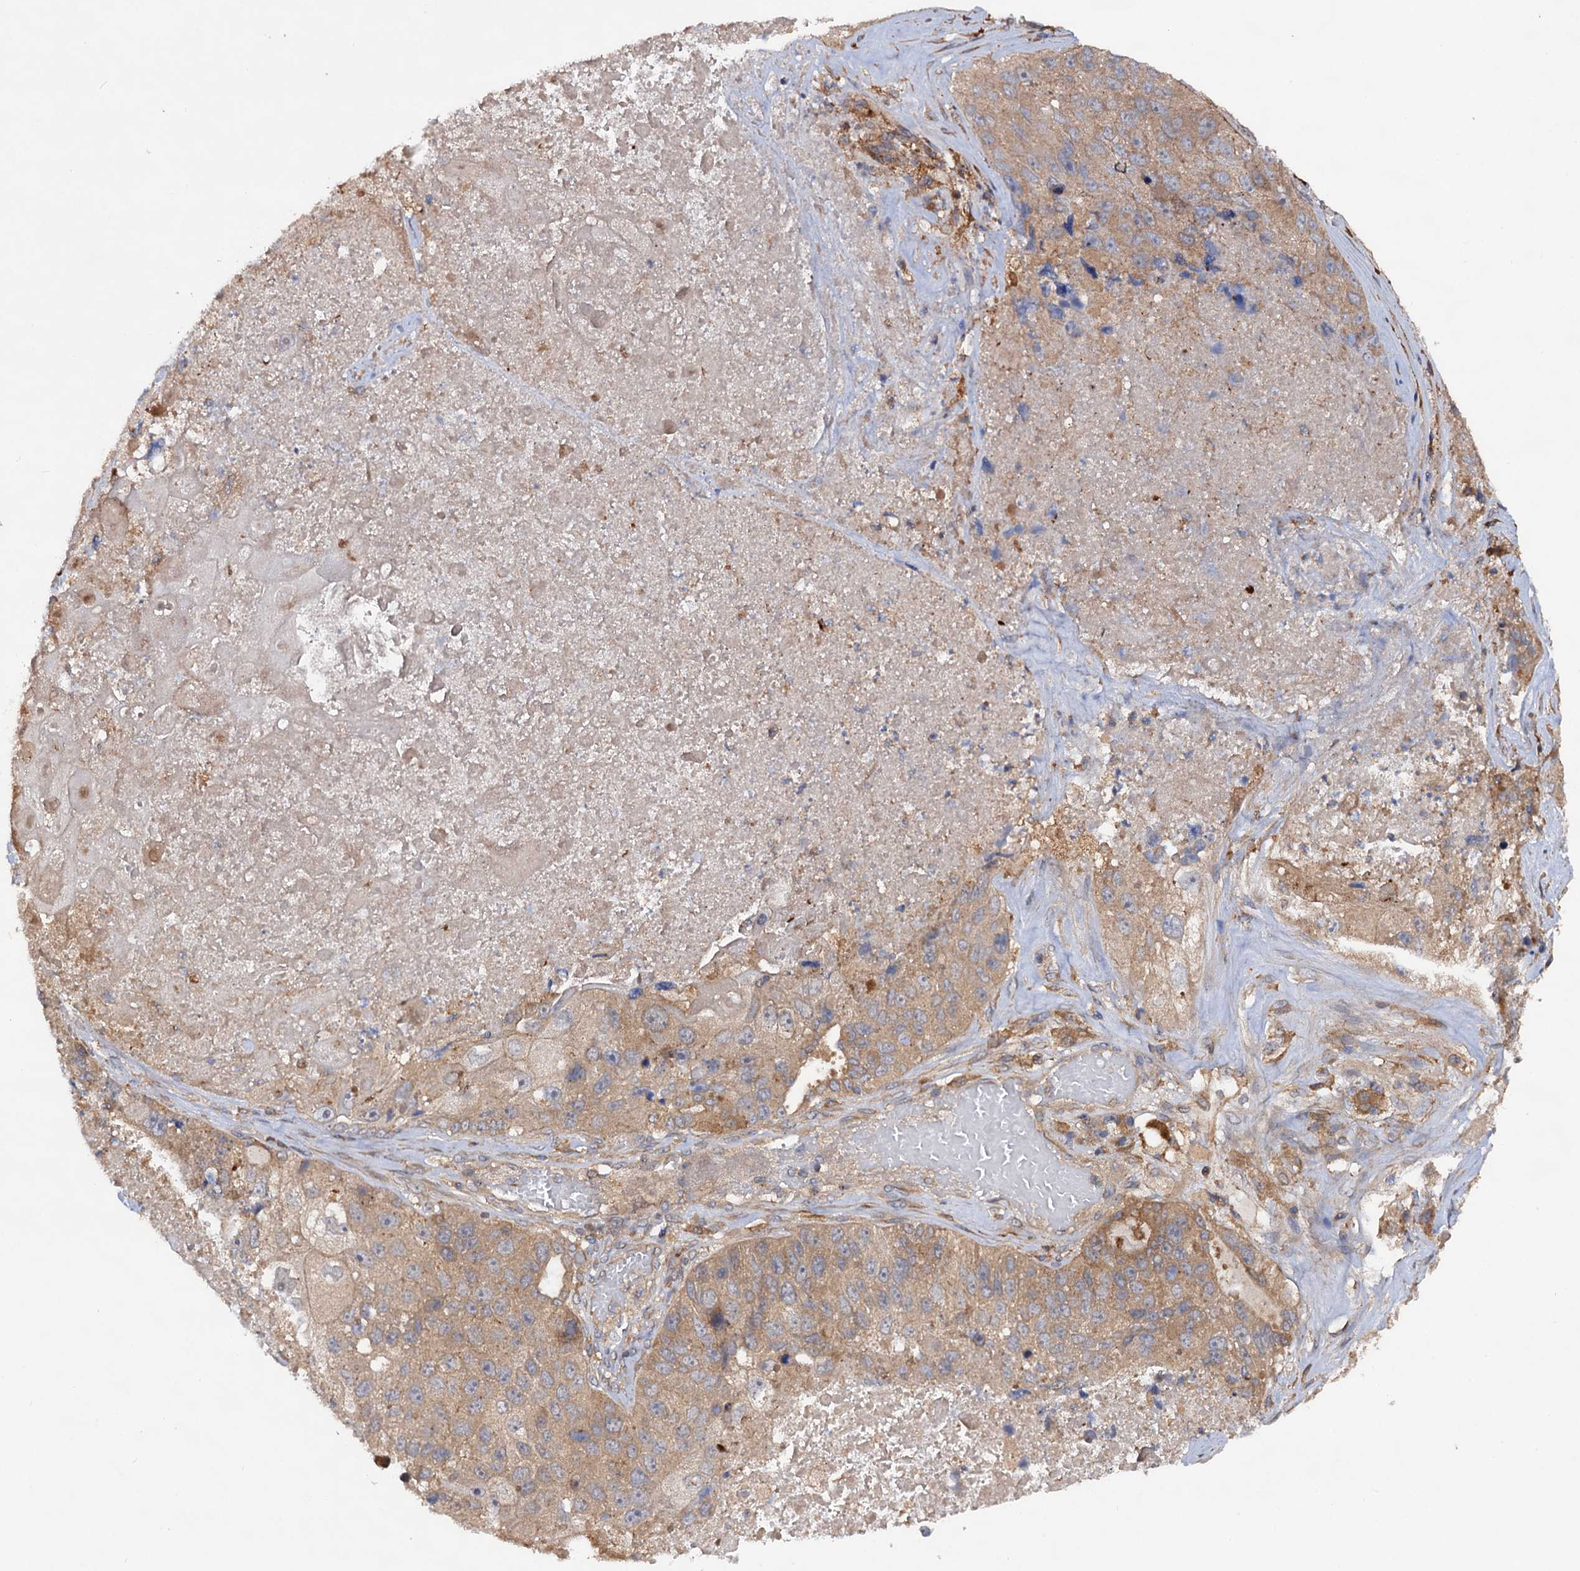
{"staining": {"intensity": "weak", "quantity": ">75%", "location": "cytoplasmic/membranous"}, "tissue": "lung cancer", "cell_type": "Tumor cells", "image_type": "cancer", "snomed": [{"axis": "morphology", "description": "Squamous cell carcinoma, NOS"}, {"axis": "topography", "description": "Lung"}], "caption": "Protein positivity by immunohistochemistry (IHC) reveals weak cytoplasmic/membranous staining in about >75% of tumor cells in squamous cell carcinoma (lung).", "gene": "VPS29", "patient": {"sex": "male", "age": 61}}